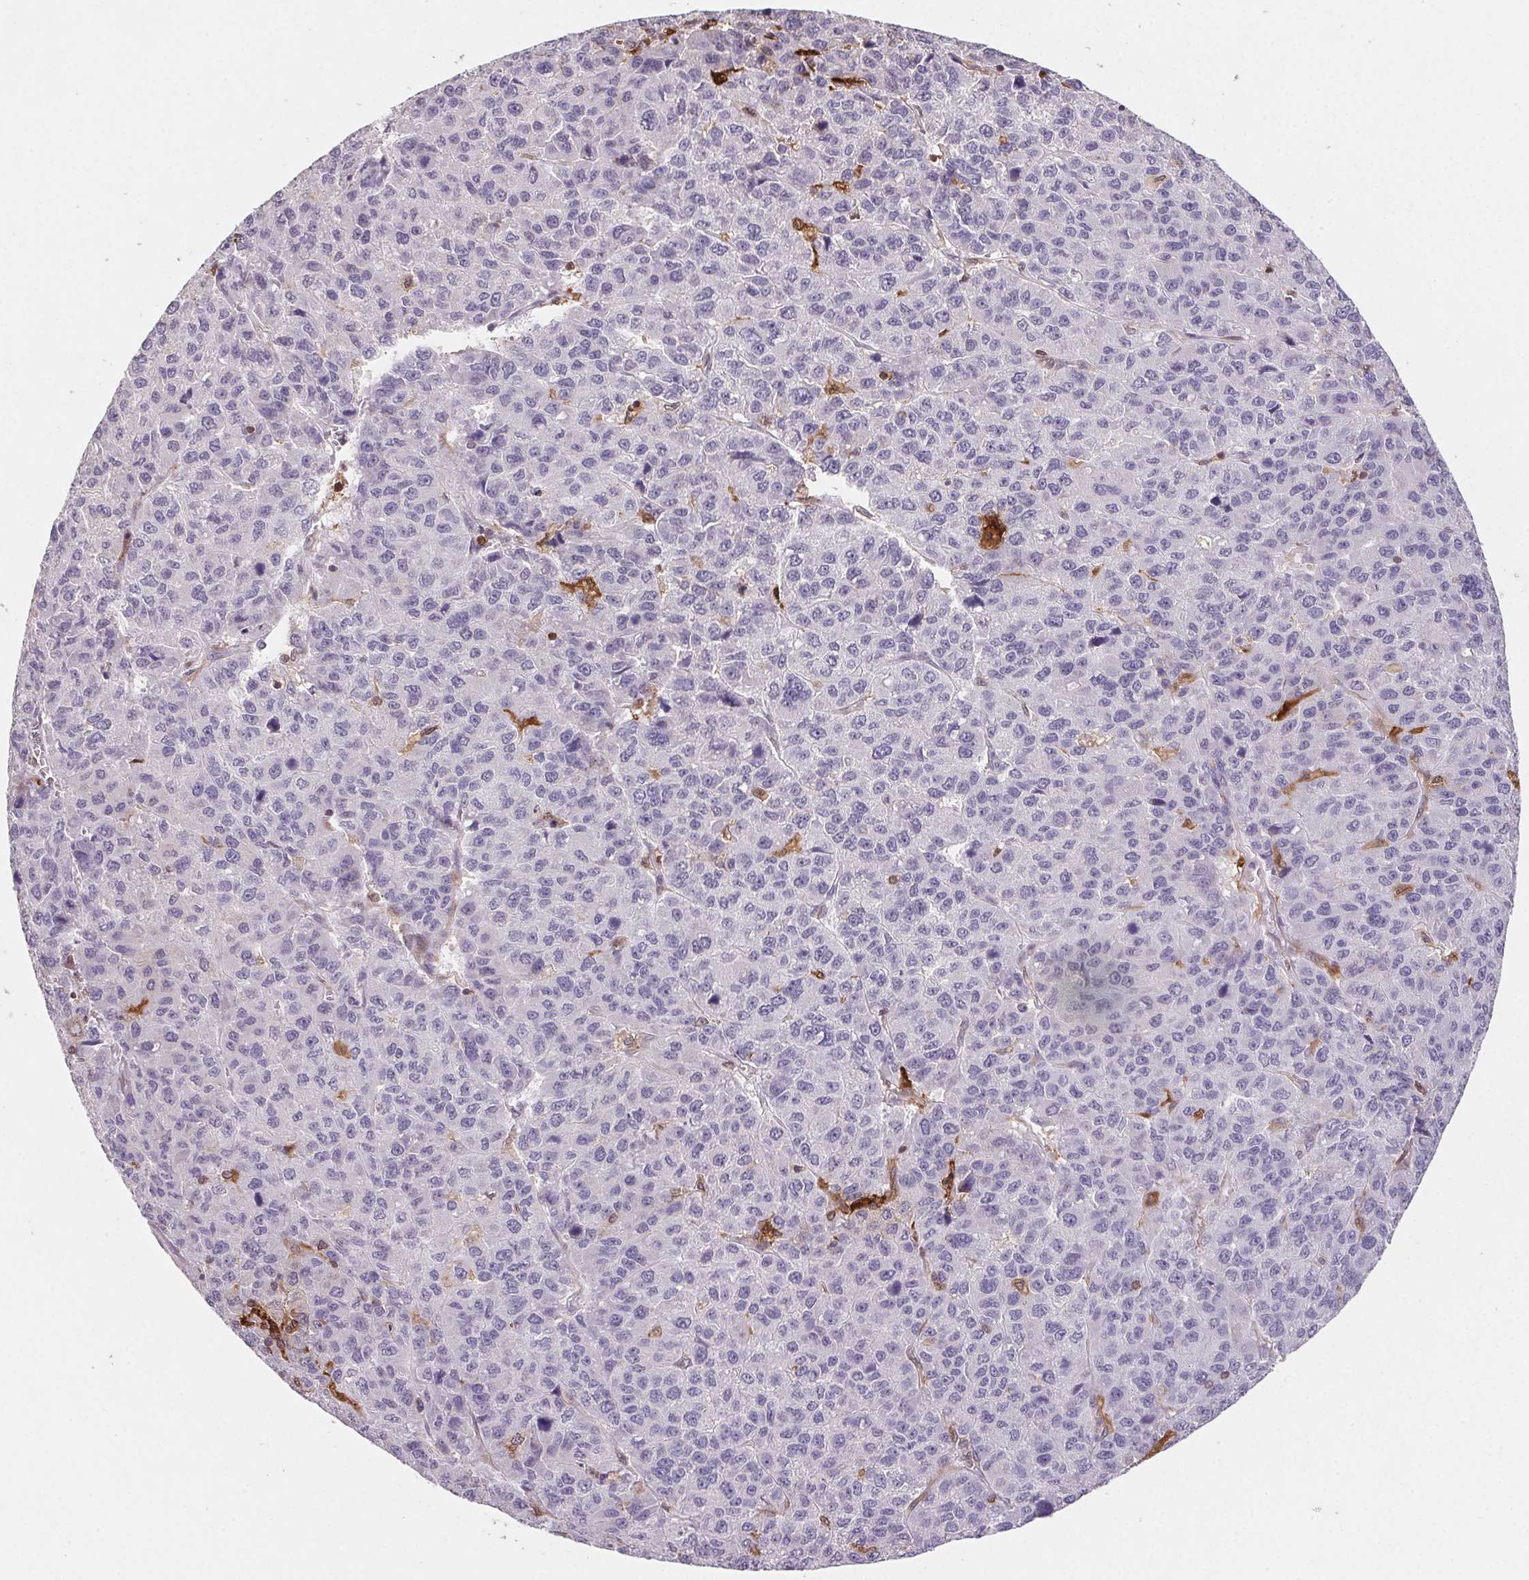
{"staining": {"intensity": "negative", "quantity": "none", "location": "none"}, "tissue": "liver cancer", "cell_type": "Tumor cells", "image_type": "cancer", "snomed": [{"axis": "morphology", "description": "Carcinoma, Hepatocellular, NOS"}, {"axis": "topography", "description": "Liver"}], "caption": "Immunohistochemistry (IHC) micrograph of human hepatocellular carcinoma (liver) stained for a protein (brown), which exhibits no staining in tumor cells.", "gene": "GBP1", "patient": {"sex": "male", "age": 69}}